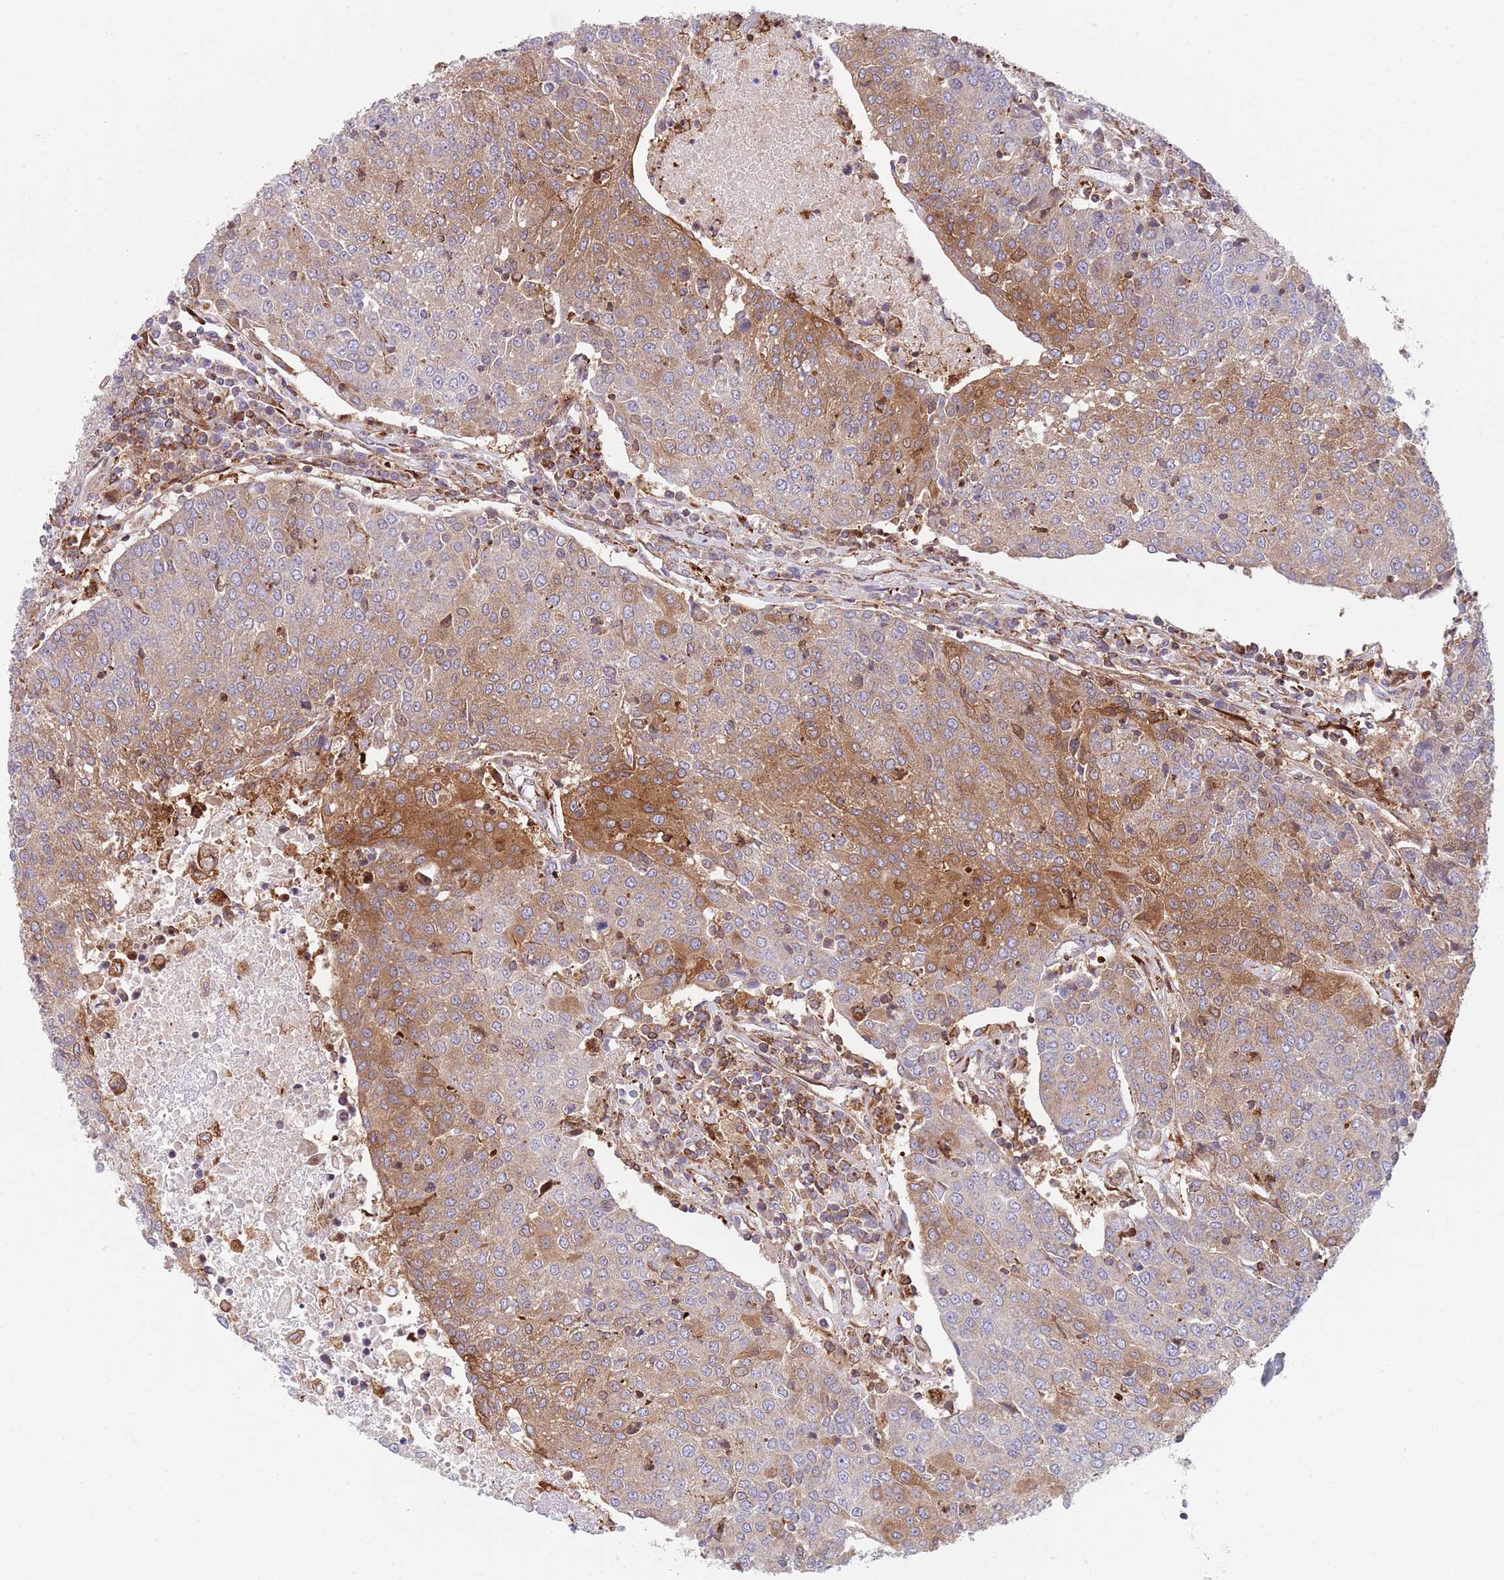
{"staining": {"intensity": "moderate", "quantity": "25%-75%", "location": "cytoplasmic/membranous"}, "tissue": "urothelial cancer", "cell_type": "Tumor cells", "image_type": "cancer", "snomed": [{"axis": "morphology", "description": "Urothelial carcinoma, High grade"}, {"axis": "topography", "description": "Urinary bladder"}], "caption": "The histopathology image displays immunohistochemical staining of urothelial carcinoma (high-grade). There is moderate cytoplasmic/membranous positivity is seen in about 25%-75% of tumor cells.", "gene": "ZMYM5", "patient": {"sex": "female", "age": 85}}